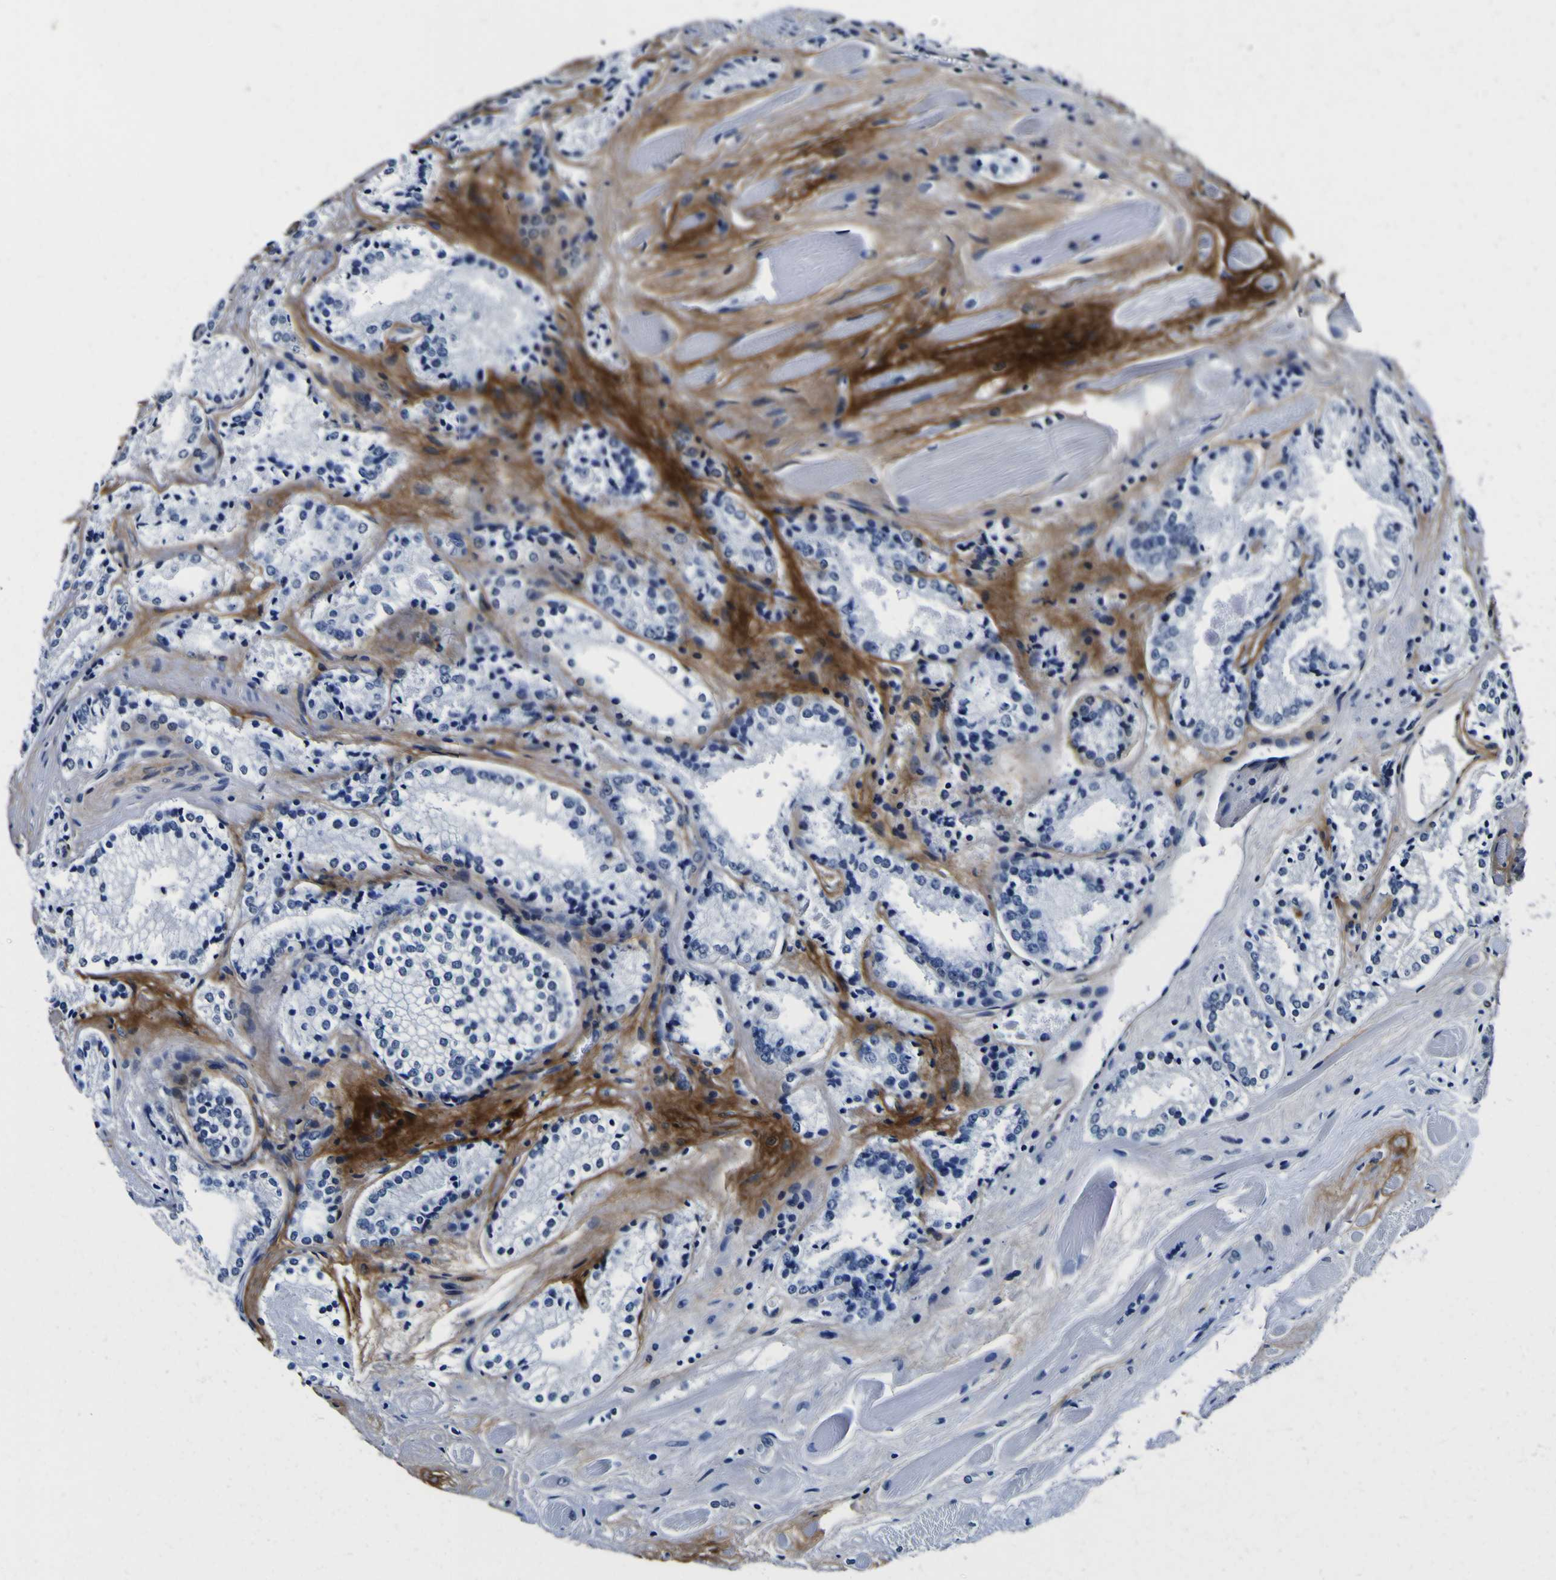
{"staining": {"intensity": "negative", "quantity": "none", "location": "none"}, "tissue": "prostate cancer", "cell_type": "Tumor cells", "image_type": "cancer", "snomed": [{"axis": "morphology", "description": "Adenocarcinoma, Low grade"}, {"axis": "topography", "description": "Prostate"}], "caption": "Immunohistochemistry of human prostate cancer shows no positivity in tumor cells.", "gene": "POSTN", "patient": {"sex": "male", "age": 60}}